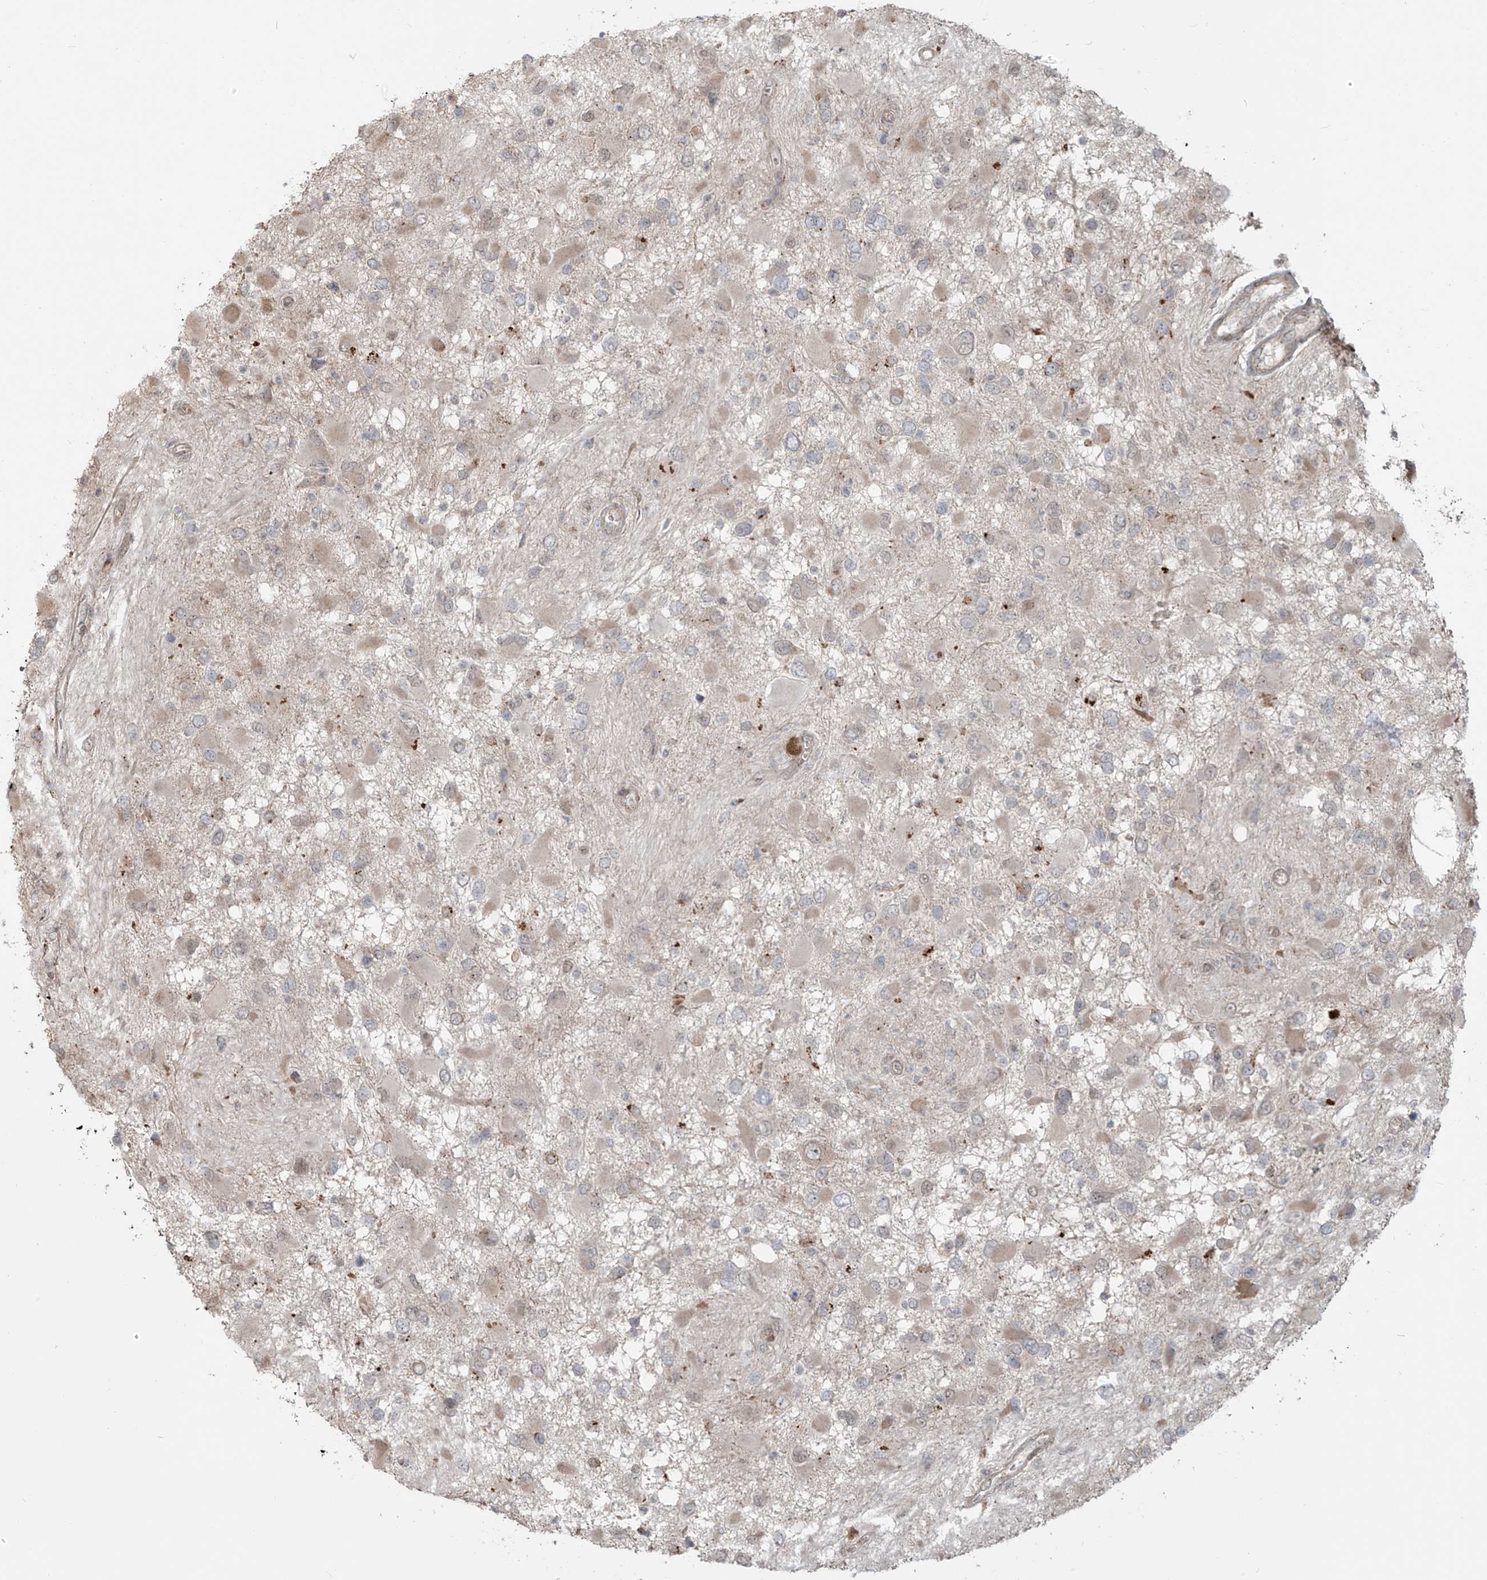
{"staining": {"intensity": "weak", "quantity": "<25%", "location": "cytoplasmic/membranous"}, "tissue": "glioma", "cell_type": "Tumor cells", "image_type": "cancer", "snomed": [{"axis": "morphology", "description": "Glioma, malignant, High grade"}, {"axis": "topography", "description": "Brain"}], "caption": "IHC image of human glioma stained for a protein (brown), which displays no expression in tumor cells. (DAB immunohistochemistry, high magnification).", "gene": "PLEKHM3", "patient": {"sex": "male", "age": 53}}